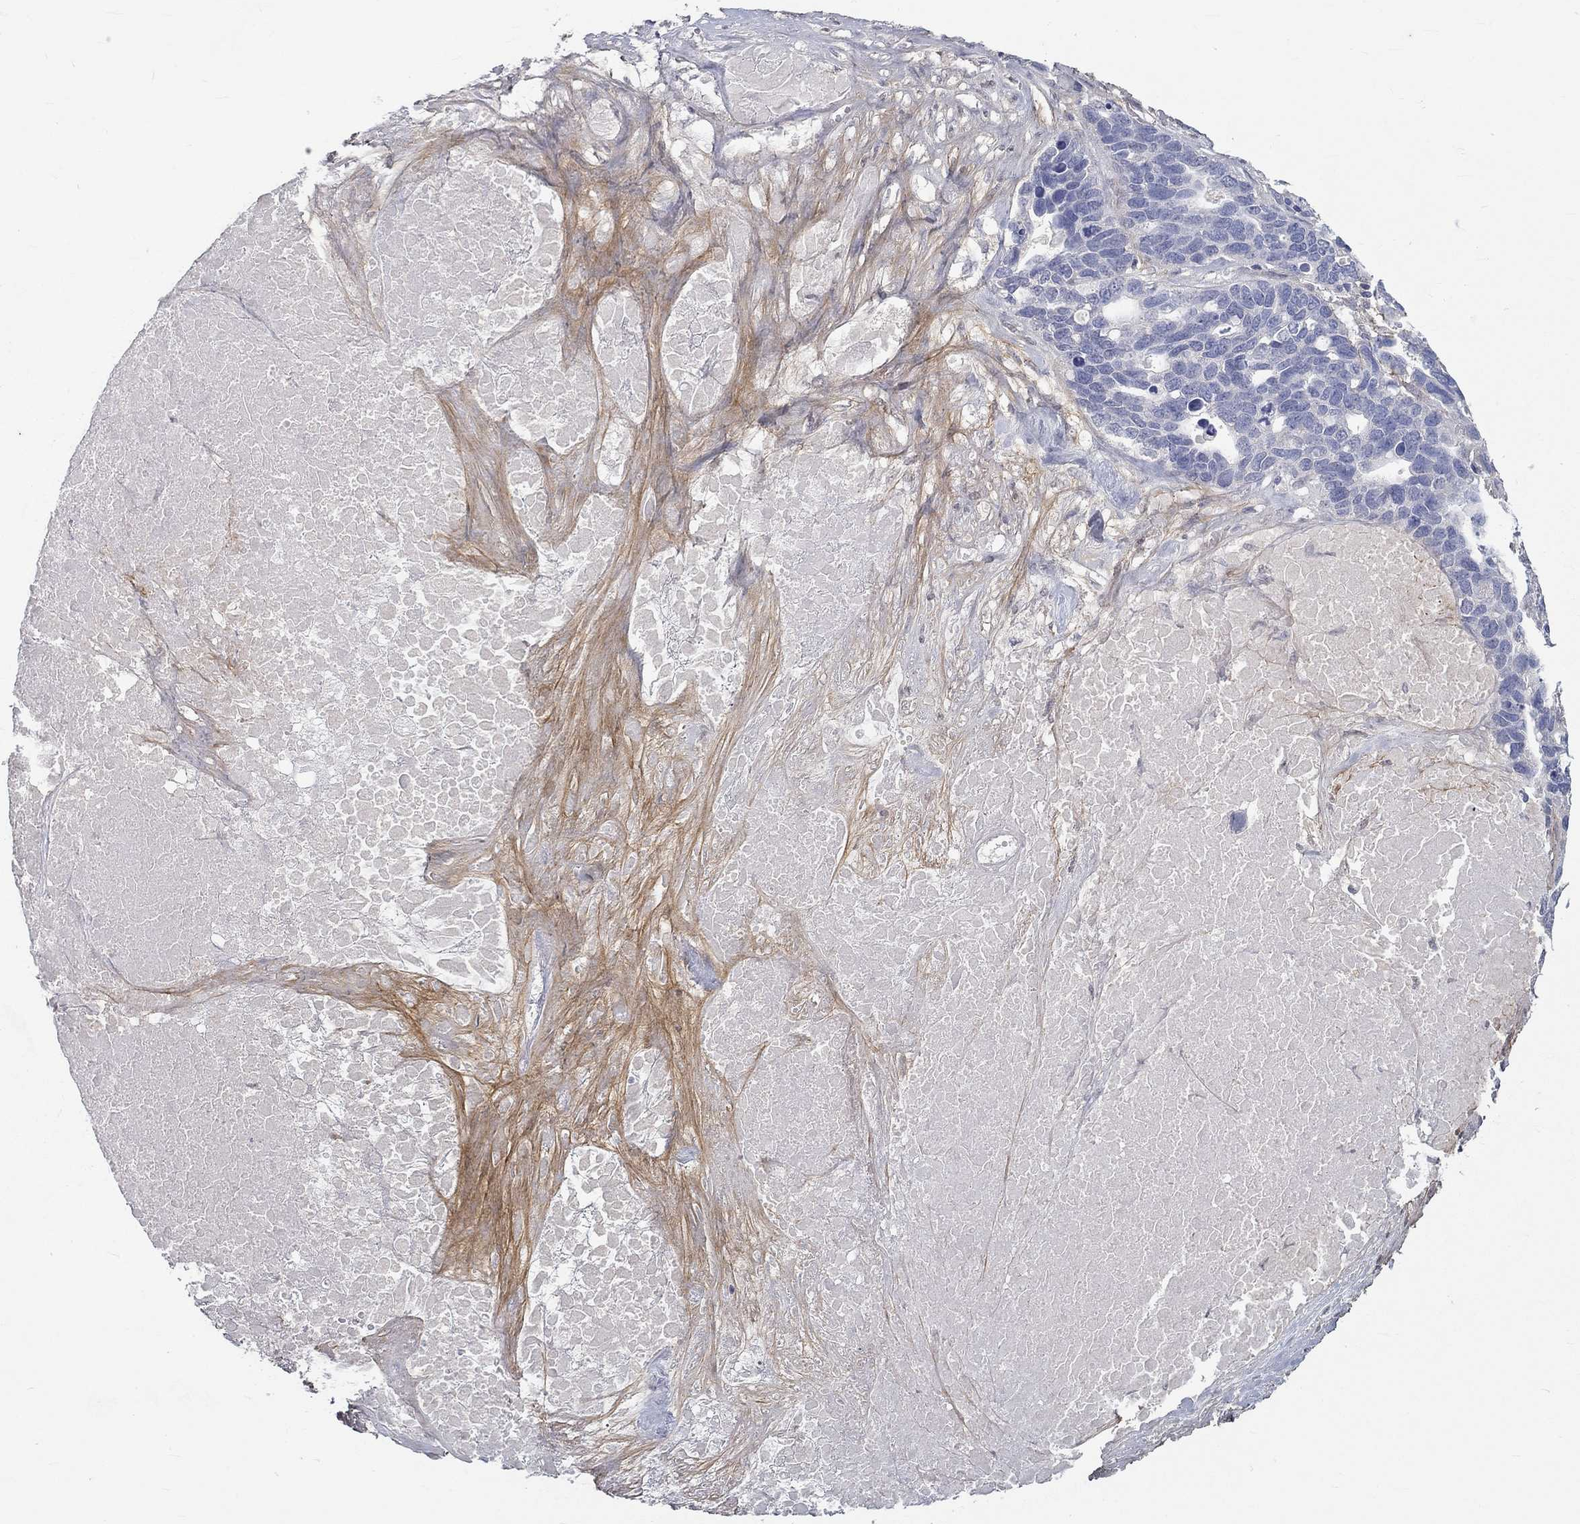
{"staining": {"intensity": "negative", "quantity": "none", "location": "none"}, "tissue": "ovarian cancer", "cell_type": "Tumor cells", "image_type": "cancer", "snomed": [{"axis": "morphology", "description": "Cystadenocarcinoma, serous, NOS"}, {"axis": "topography", "description": "Ovary"}], "caption": "Tumor cells show no significant protein staining in serous cystadenocarcinoma (ovarian).", "gene": "FGF2", "patient": {"sex": "female", "age": 54}}